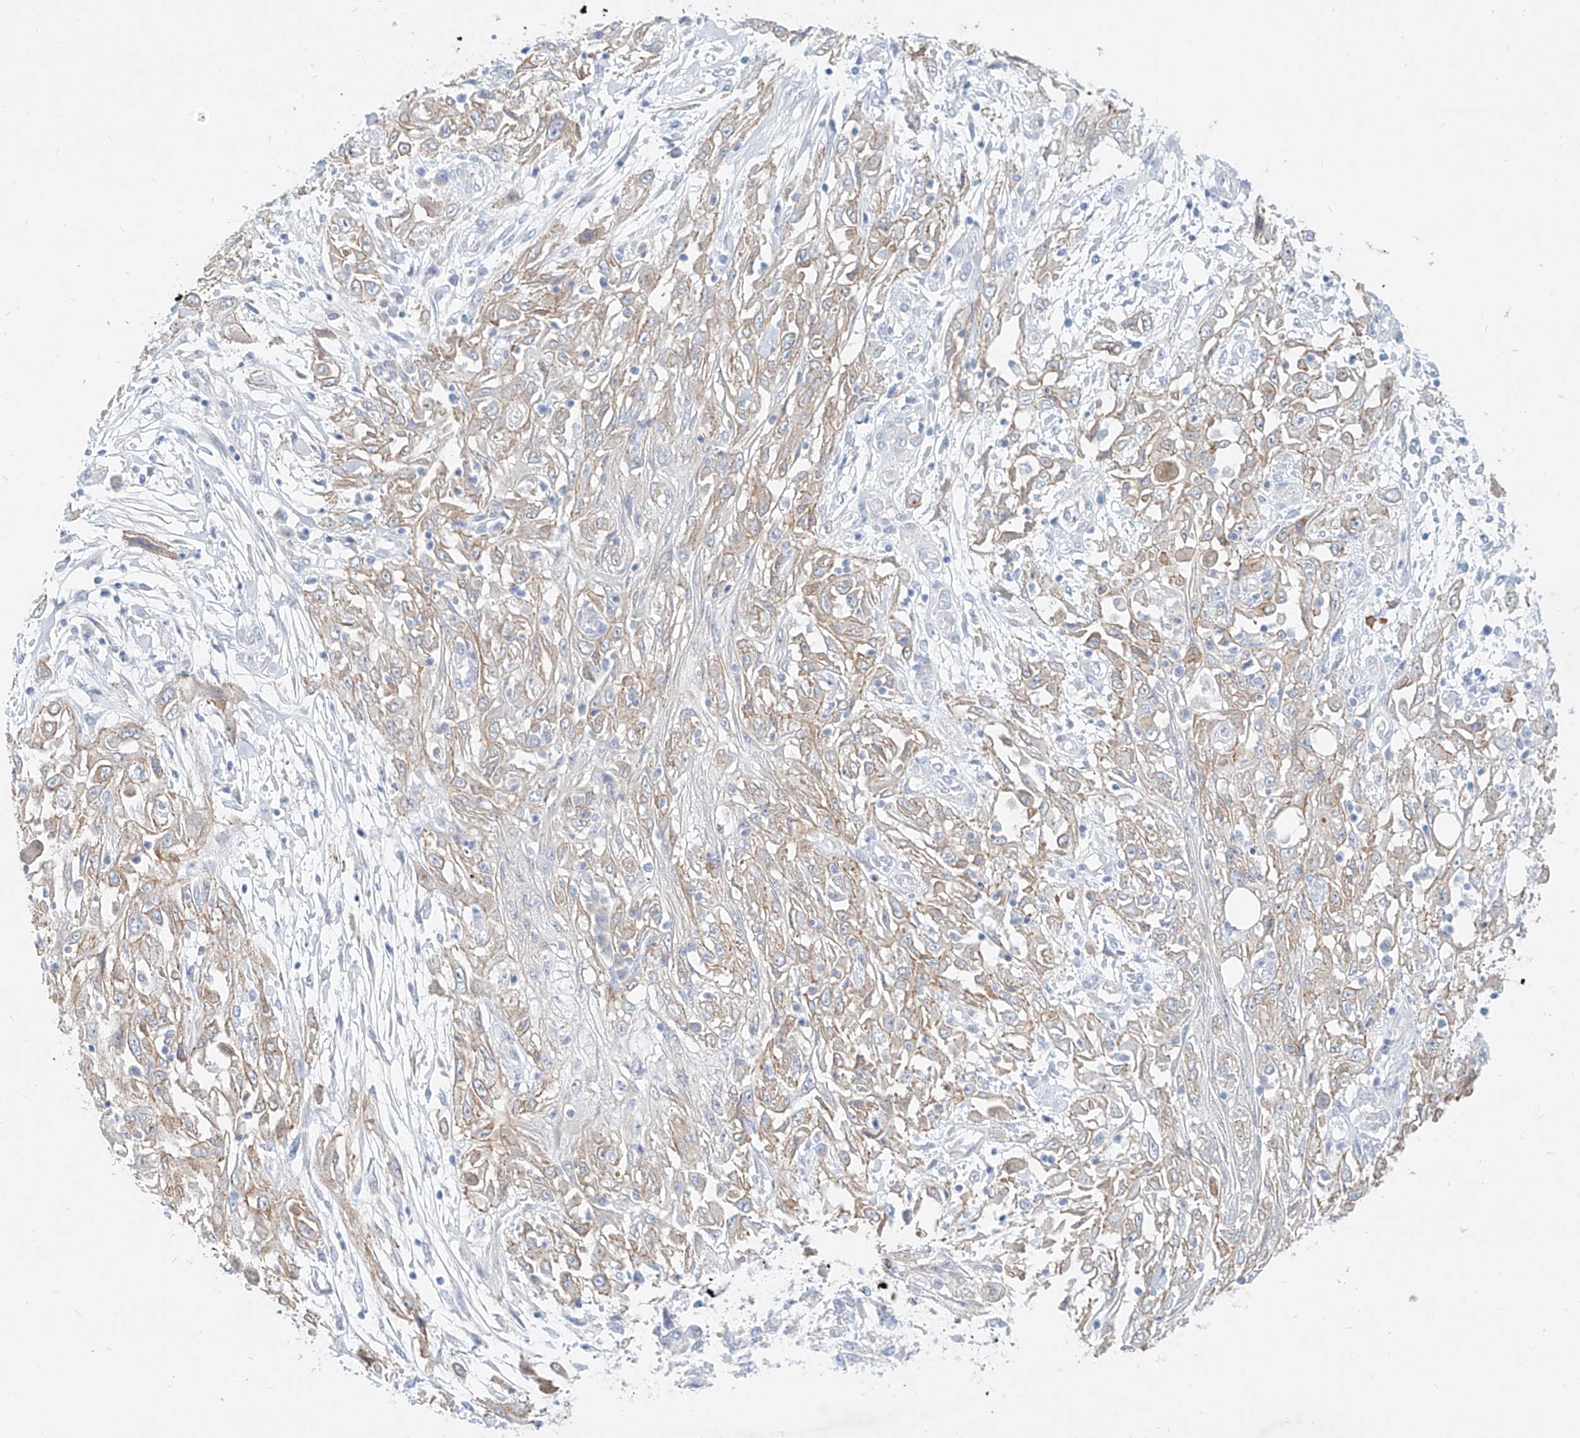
{"staining": {"intensity": "weak", "quantity": ">75%", "location": "cytoplasmic/membranous"}, "tissue": "skin cancer", "cell_type": "Tumor cells", "image_type": "cancer", "snomed": [{"axis": "morphology", "description": "Squamous cell carcinoma, NOS"}, {"axis": "morphology", "description": "Squamous cell carcinoma, metastatic, NOS"}, {"axis": "topography", "description": "Skin"}, {"axis": "topography", "description": "Lymph node"}], "caption": "Human skin cancer stained with a protein marker displays weak staining in tumor cells.", "gene": "AJM1", "patient": {"sex": "male", "age": 75}}